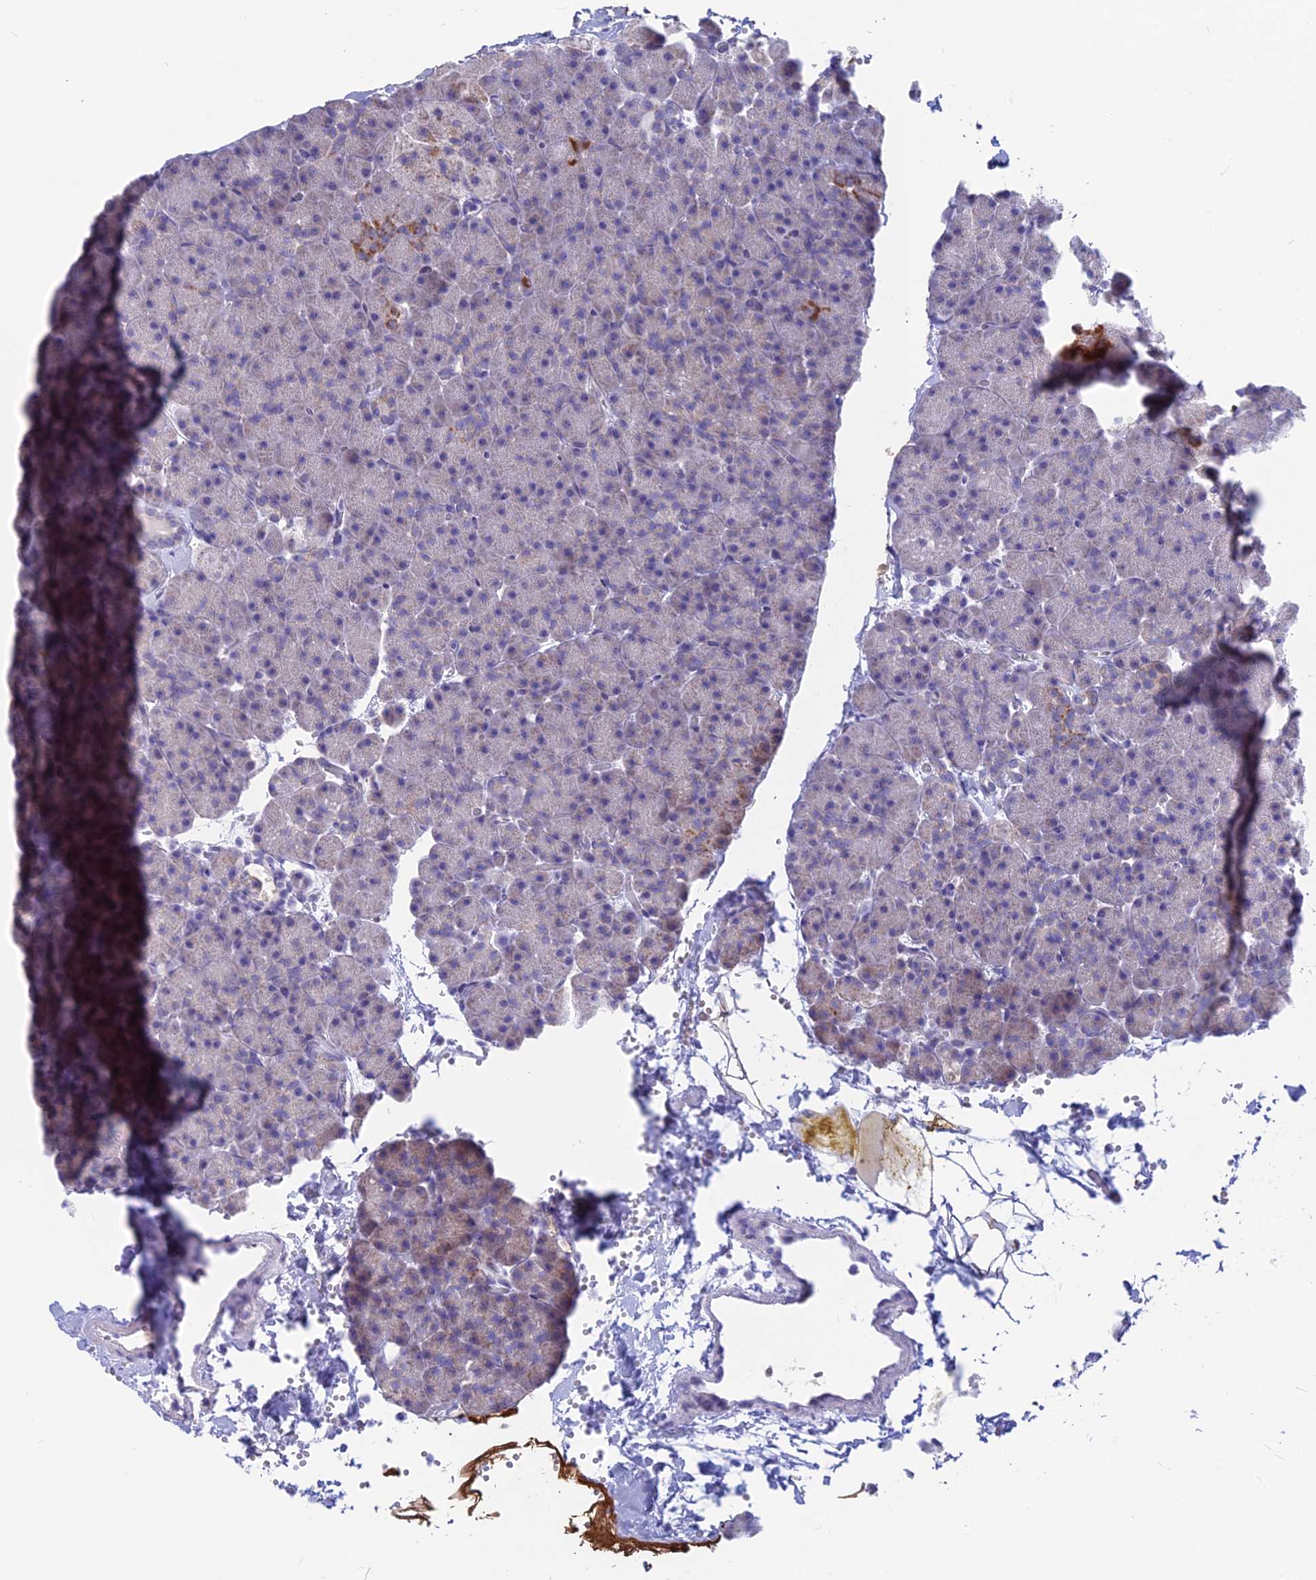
{"staining": {"intensity": "moderate", "quantity": "<25%", "location": "cytoplasmic/membranous"}, "tissue": "pancreas", "cell_type": "Exocrine glandular cells", "image_type": "normal", "snomed": [{"axis": "morphology", "description": "Normal tissue, NOS"}, {"axis": "topography", "description": "Pancreas"}], "caption": "A high-resolution micrograph shows IHC staining of benign pancreas, which reveals moderate cytoplasmic/membranous expression in about <25% of exocrine glandular cells.", "gene": "PLAC9", "patient": {"sex": "male", "age": 36}}